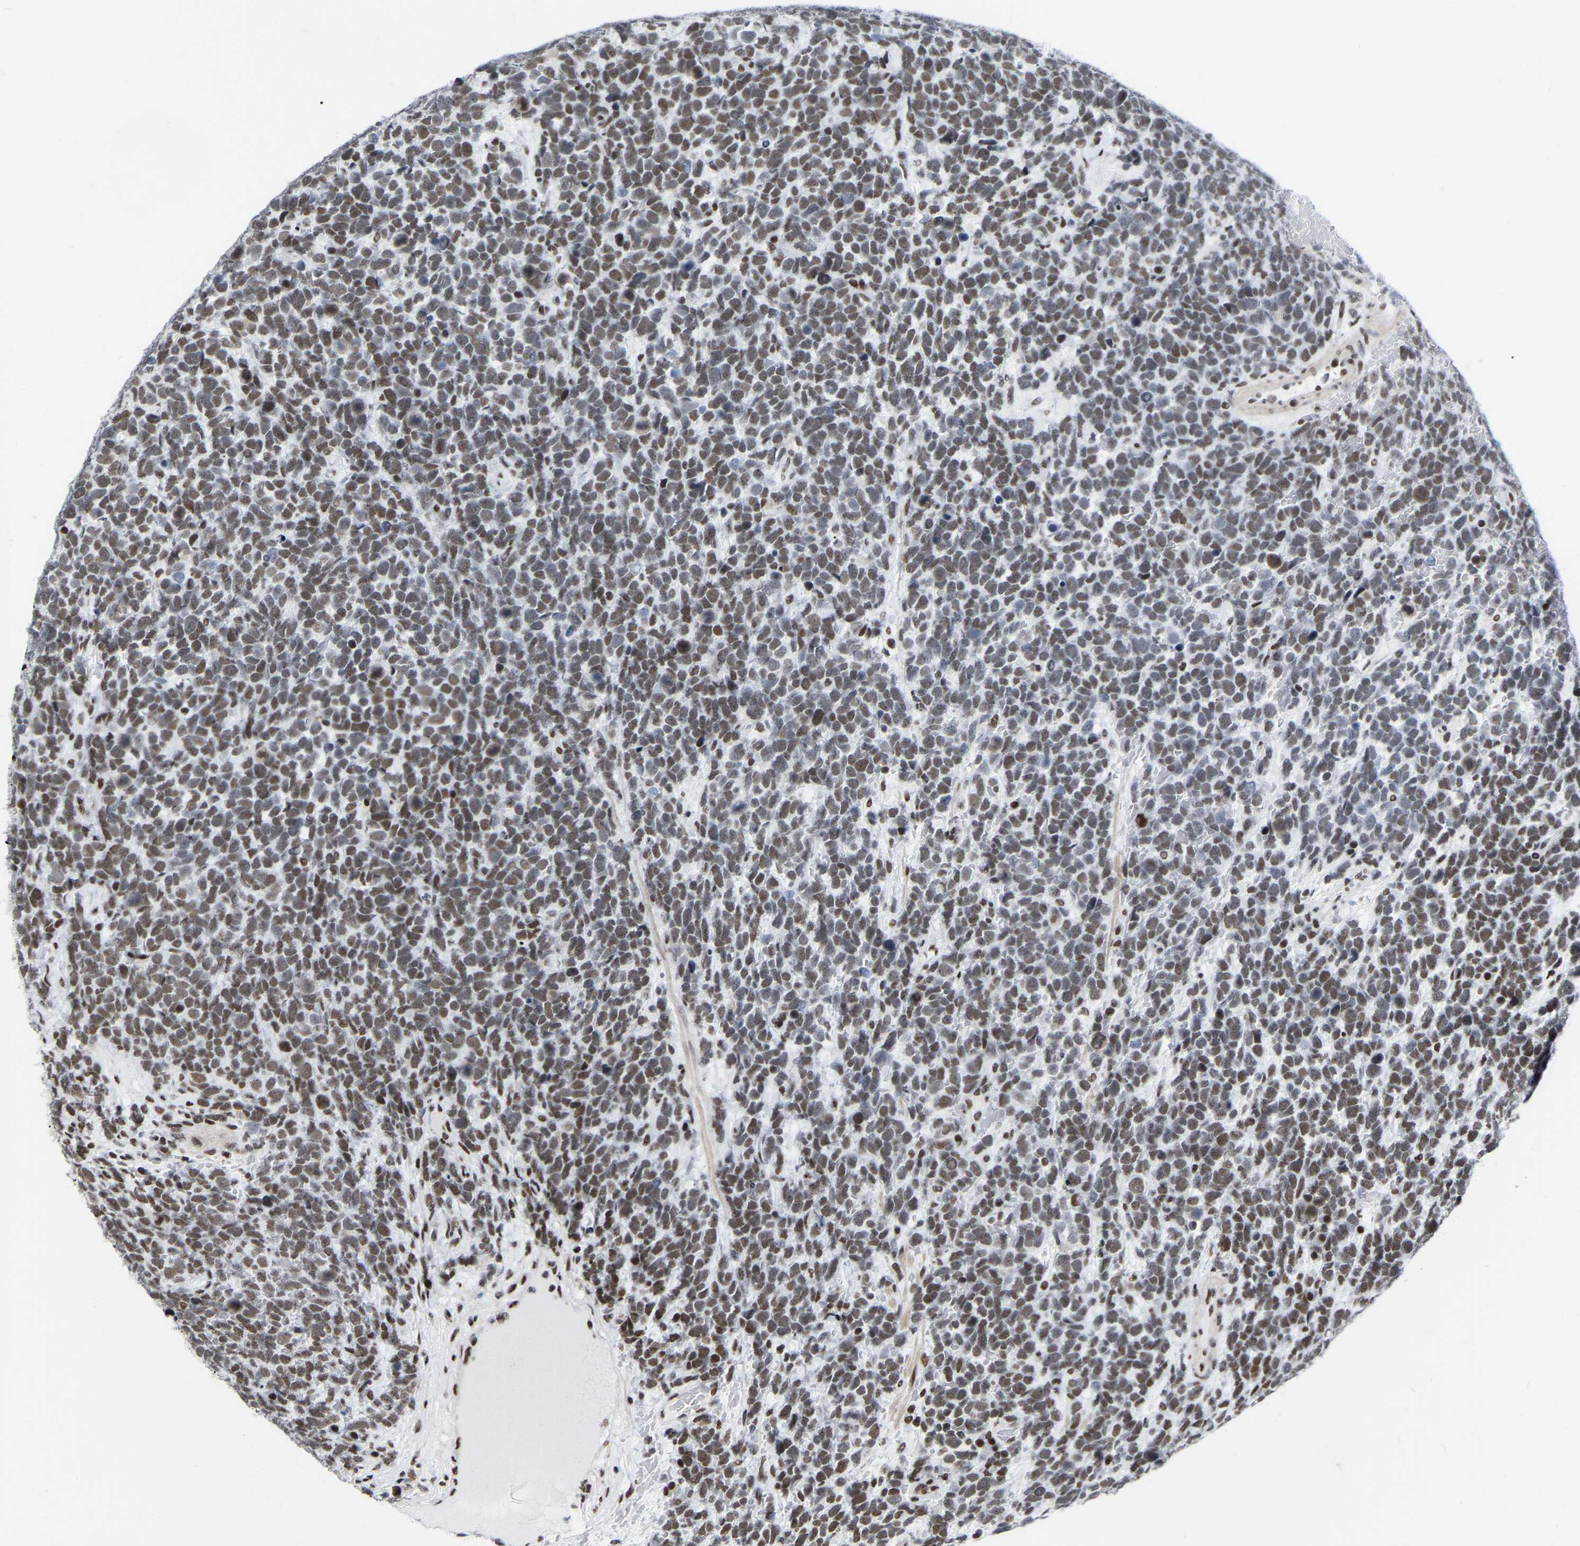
{"staining": {"intensity": "moderate", "quantity": ">75%", "location": "nuclear"}, "tissue": "urothelial cancer", "cell_type": "Tumor cells", "image_type": "cancer", "snomed": [{"axis": "morphology", "description": "Urothelial carcinoma, High grade"}, {"axis": "topography", "description": "Urinary bladder"}], "caption": "Protein analysis of high-grade urothelial carcinoma tissue reveals moderate nuclear staining in approximately >75% of tumor cells.", "gene": "PRCC", "patient": {"sex": "female", "age": 82}}